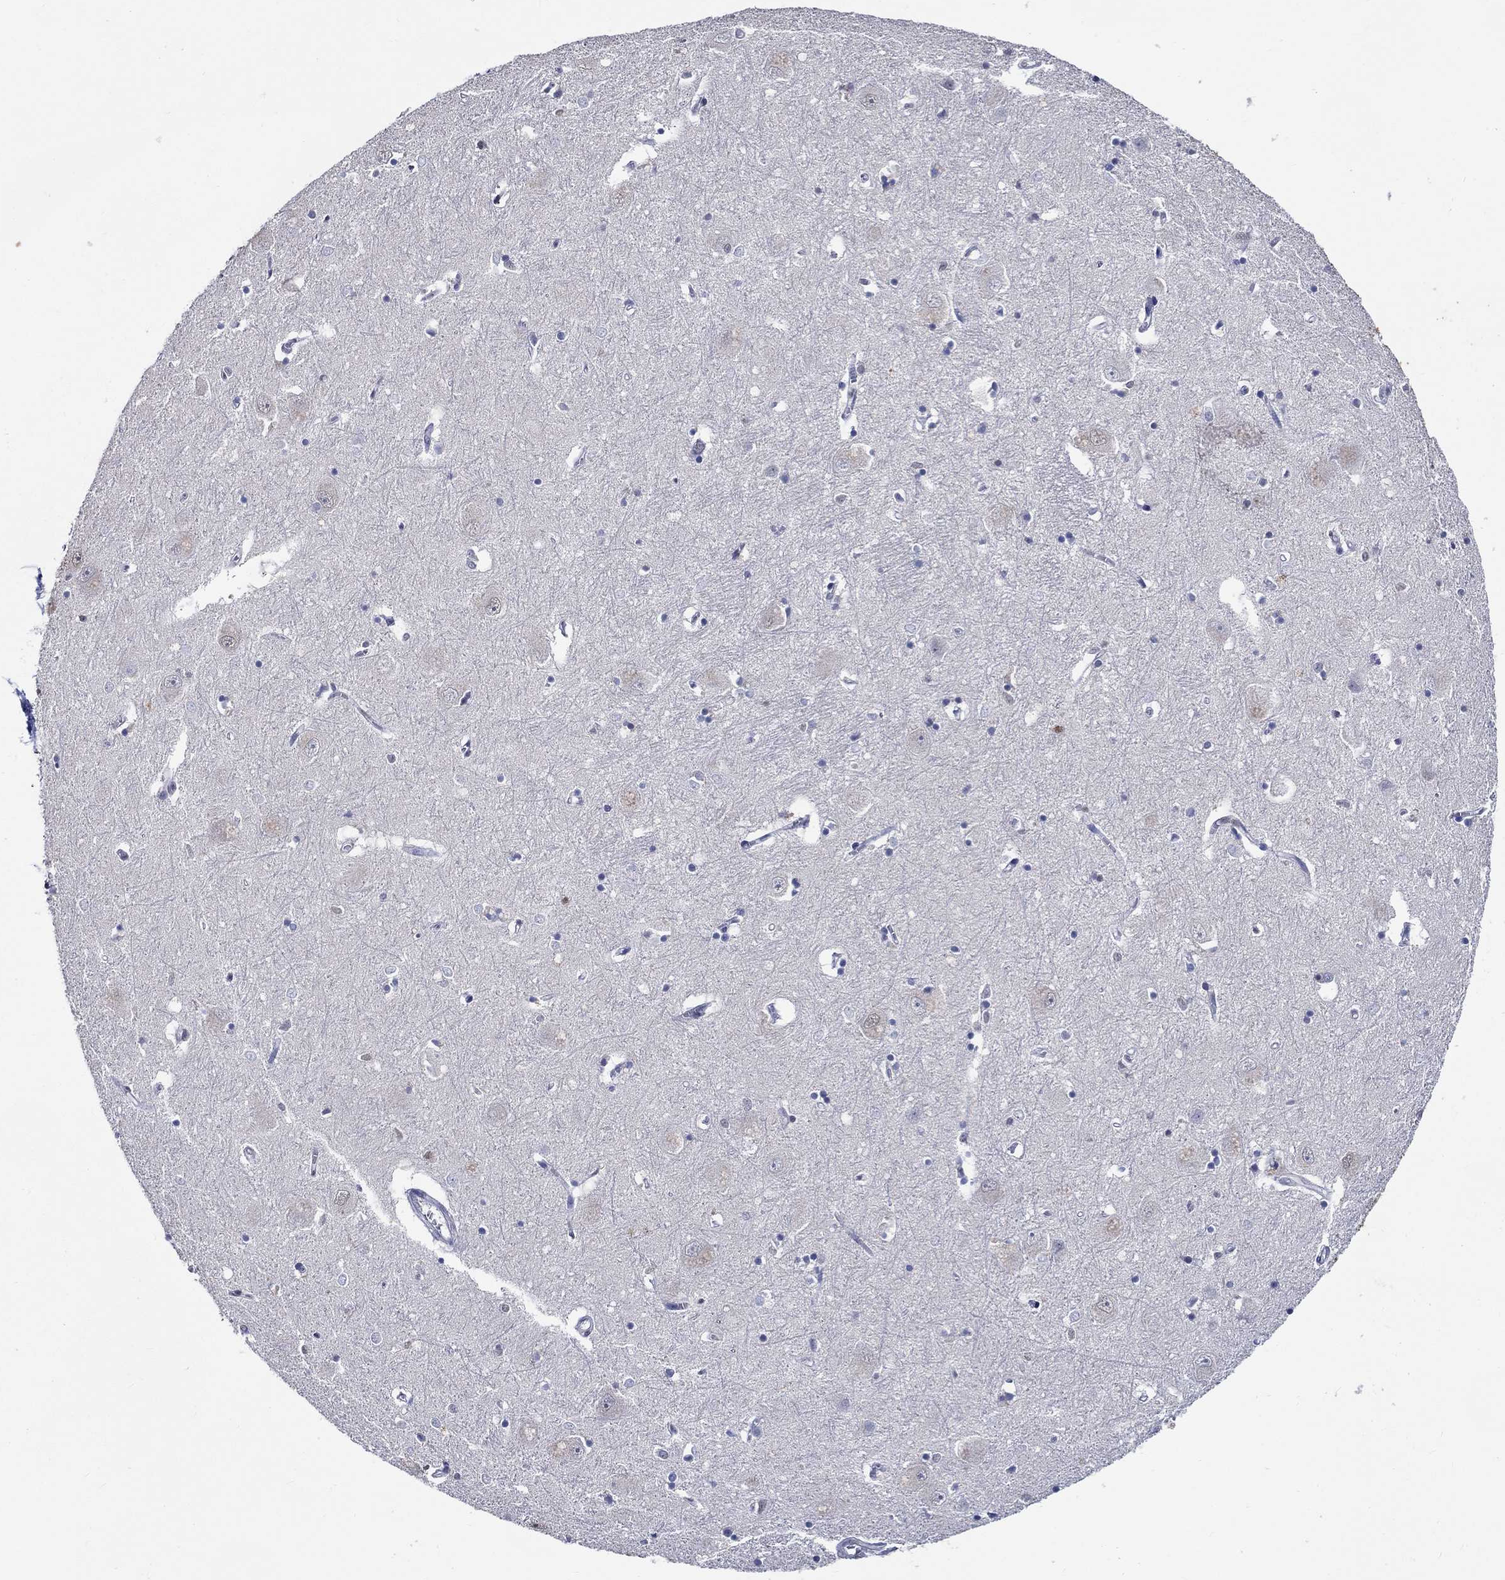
{"staining": {"intensity": "weak", "quantity": "25%-75%", "location": "cytoplasmic/membranous,nuclear"}, "tissue": "caudate", "cell_type": "Glial cells", "image_type": "normal", "snomed": [{"axis": "morphology", "description": "Normal tissue, NOS"}, {"axis": "topography", "description": "Lateral ventricle wall"}], "caption": "Unremarkable caudate displays weak cytoplasmic/membranous,nuclear expression in about 25%-75% of glial cells, visualized by immunohistochemistry.", "gene": "PDE1B", "patient": {"sex": "male", "age": 54}}